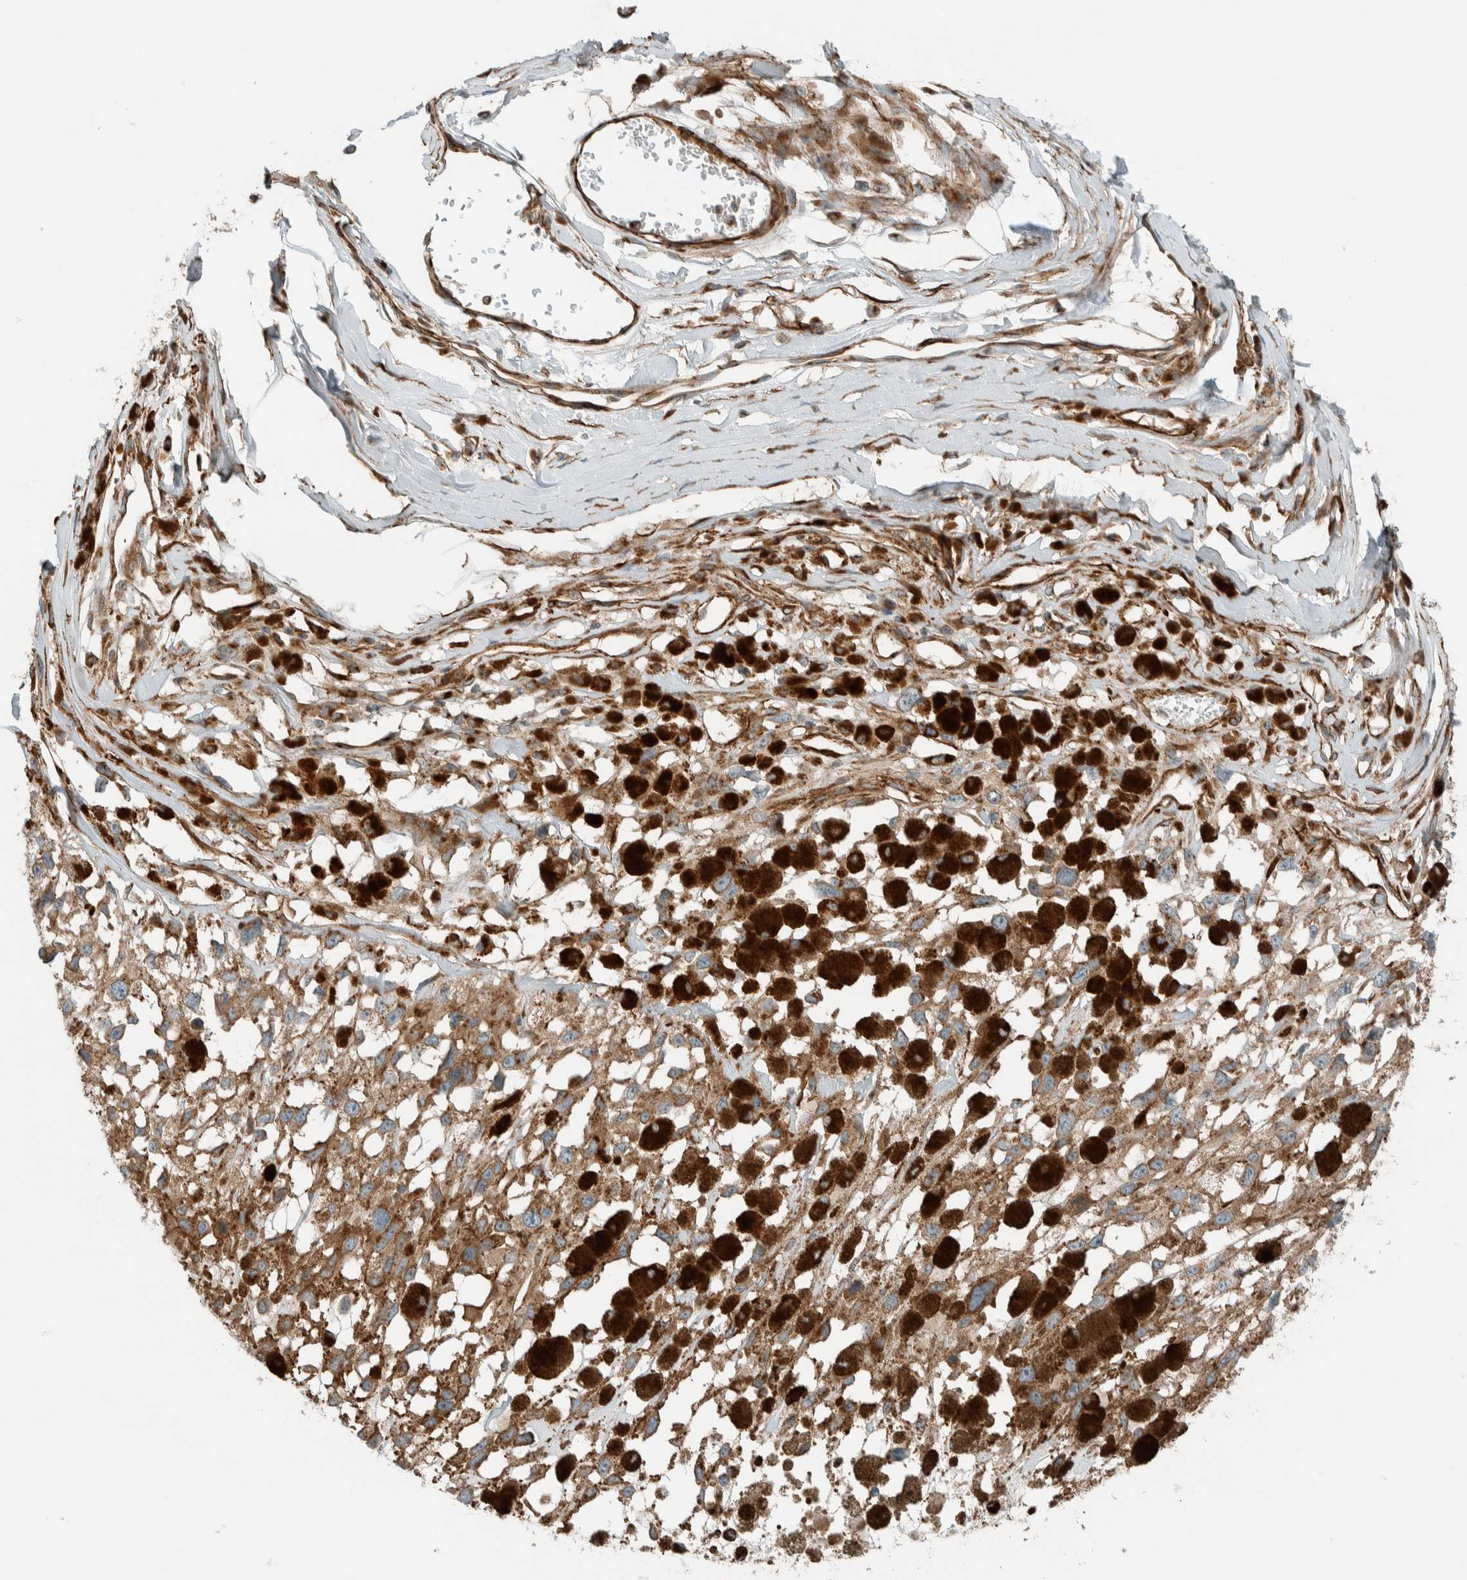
{"staining": {"intensity": "moderate", "quantity": ">75%", "location": "cytoplasmic/membranous"}, "tissue": "melanoma", "cell_type": "Tumor cells", "image_type": "cancer", "snomed": [{"axis": "morphology", "description": "Malignant melanoma, Metastatic site"}, {"axis": "topography", "description": "Lymph node"}], "caption": "Approximately >75% of tumor cells in human melanoma display moderate cytoplasmic/membranous protein staining as visualized by brown immunohistochemical staining.", "gene": "EXOC7", "patient": {"sex": "male", "age": 59}}